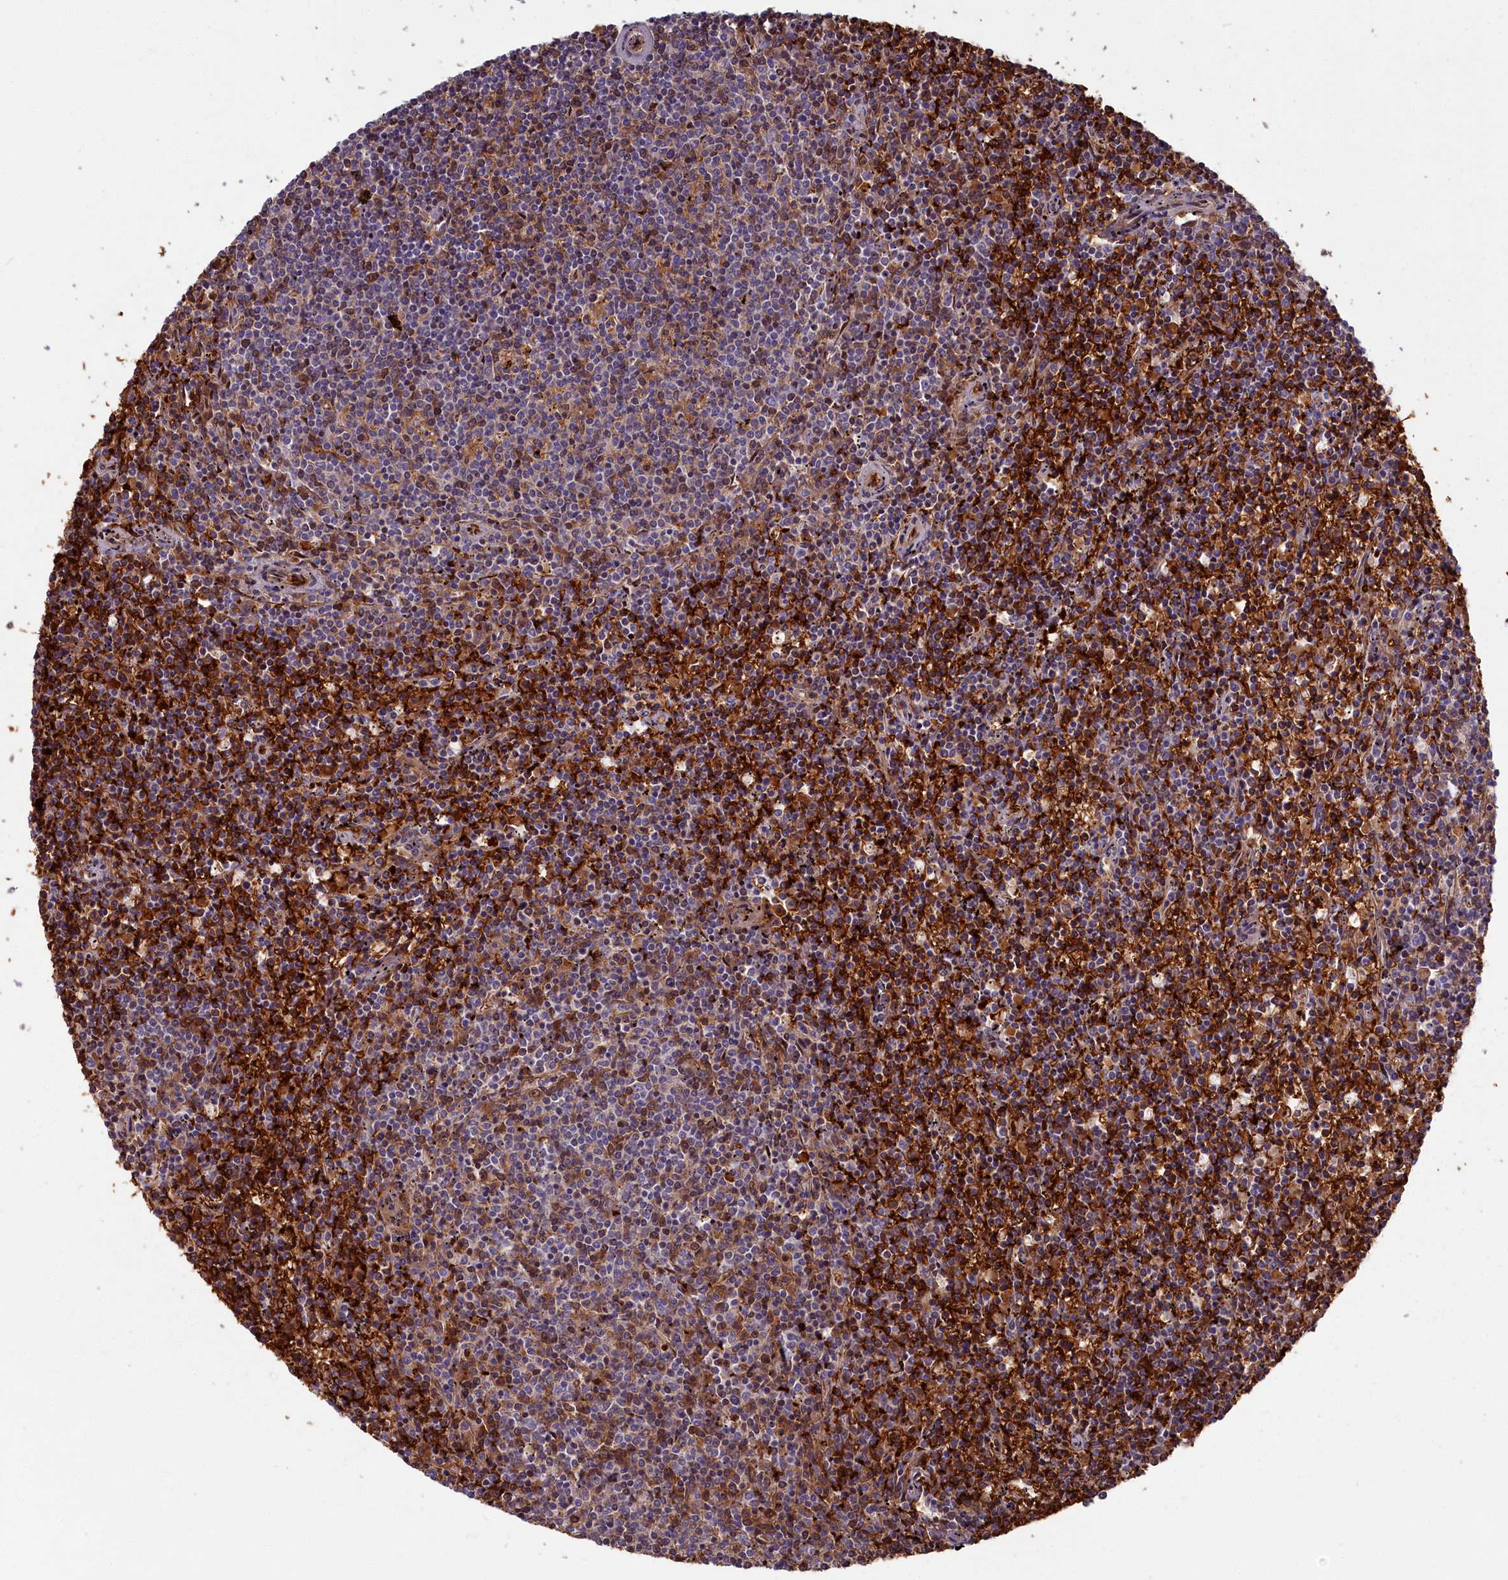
{"staining": {"intensity": "weak", "quantity": "25%-75%", "location": "cytoplasmic/membranous"}, "tissue": "lymphoma", "cell_type": "Tumor cells", "image_type": "cancer", "snomed": [{"axis": "morphology", "description": "Malignant lymphoma, non-Hodgkin's type, Low grade"}, {"axis": "topography", "description": "Spleen"}], "caption": "Malignant lymphoma, non-Hodgkin's type (low-grade) stained with immunohistochemistry displays weak cytoplasmic/membranous expression in approximately 25%-75% of tumor cells.", "gene": "BLVRB", "patient": {"sex": "female", "age": 50}}